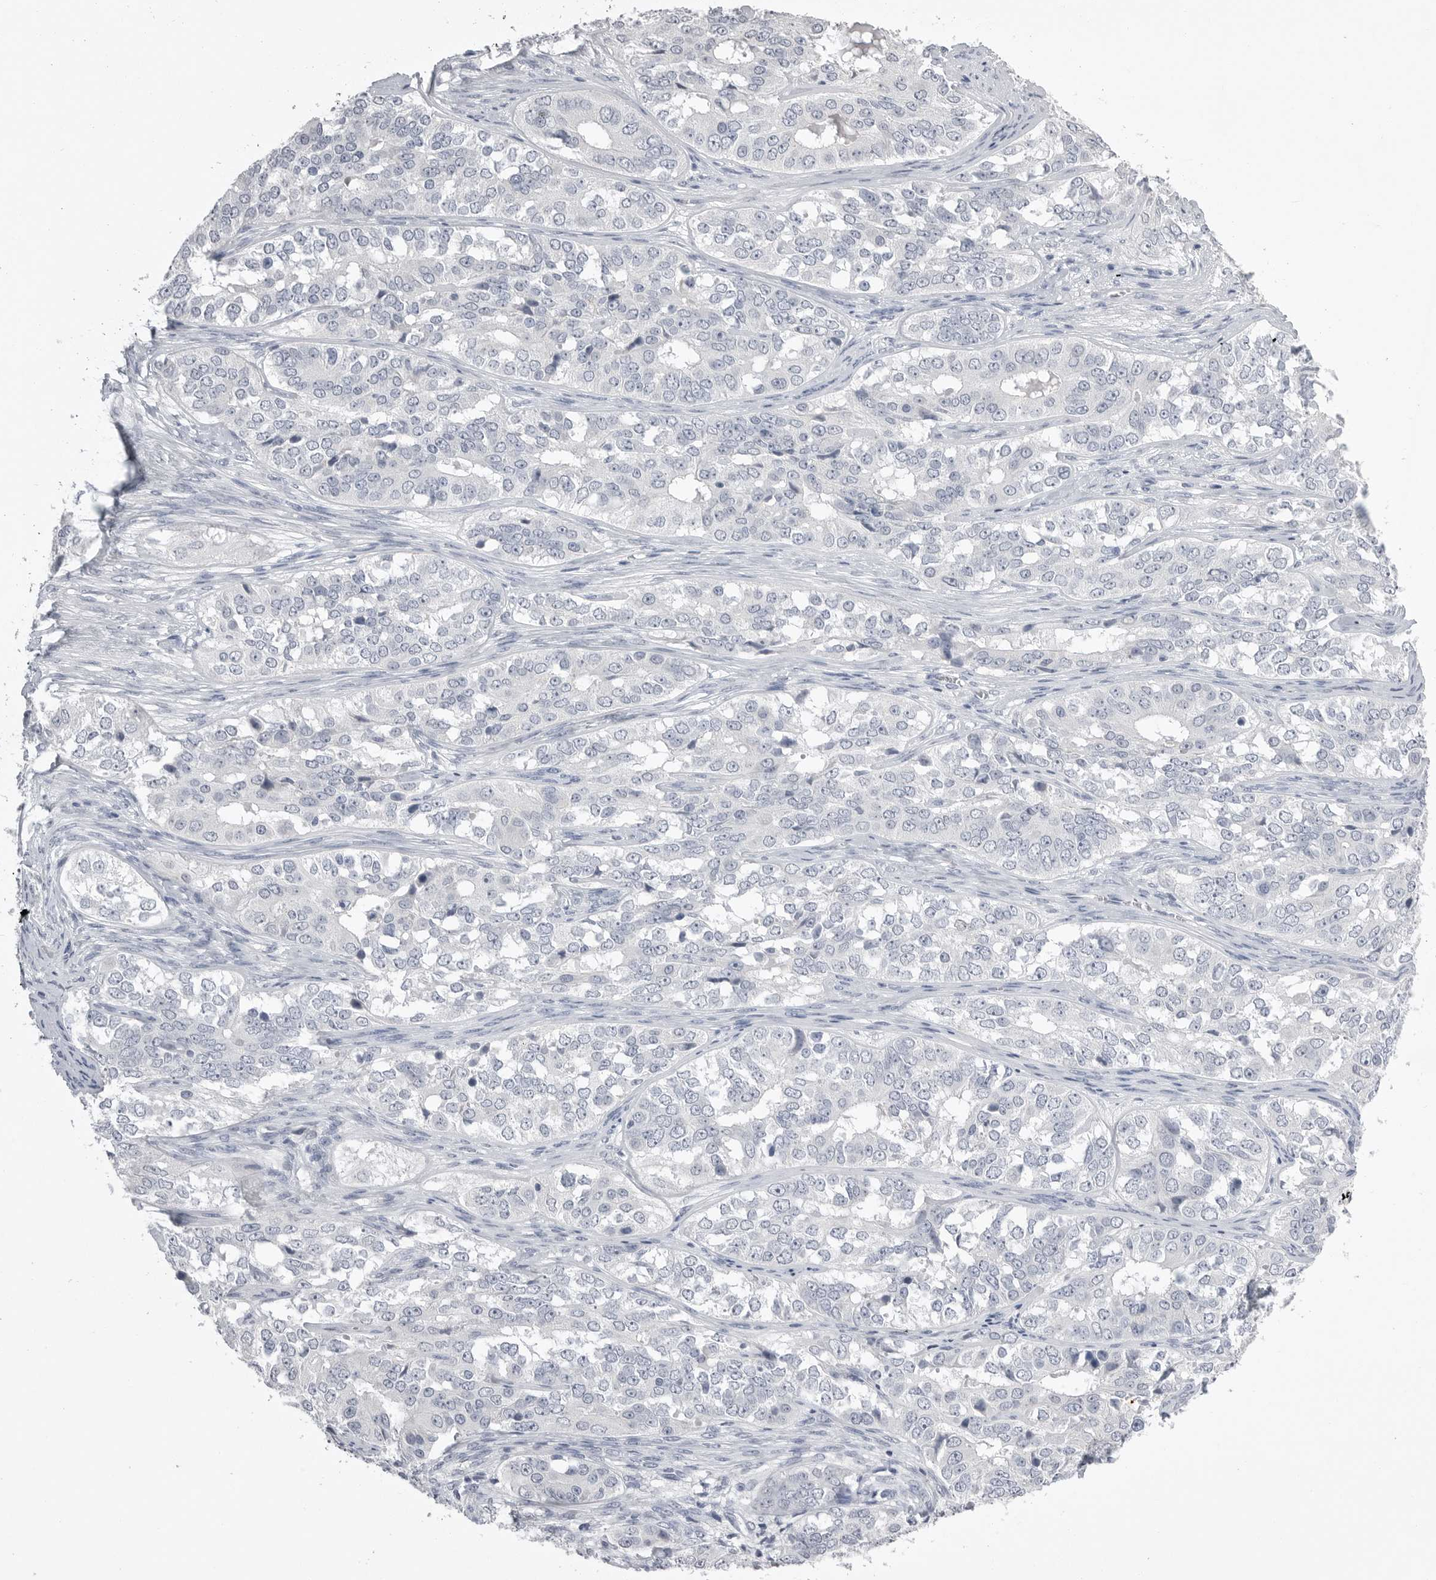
{"staining": {"intensity": "negative", "quantity": "none", "location": "none"}, "tissue": "ovarian cancer", "cell_type": "Tumor cells", "image_type": "cancer", "snomed": [{"axis": "morphology", "description": "Carcinoma, endometroid"}, {"axis": "topography", "description": "Ovary"}], "caption": "DAB (3,3'-diaminobenzidine) immunohistochemical staining of human endometroid carcinoma (ovarian) exhibits no significant expression in tumor cells. (DAB (3,3'-diaminobenzidine) immunohistochemistry (IHC) with hematoxylin counter stain).", "gene": "CPB1", "patient": {"sex": "female", "age": 51}}